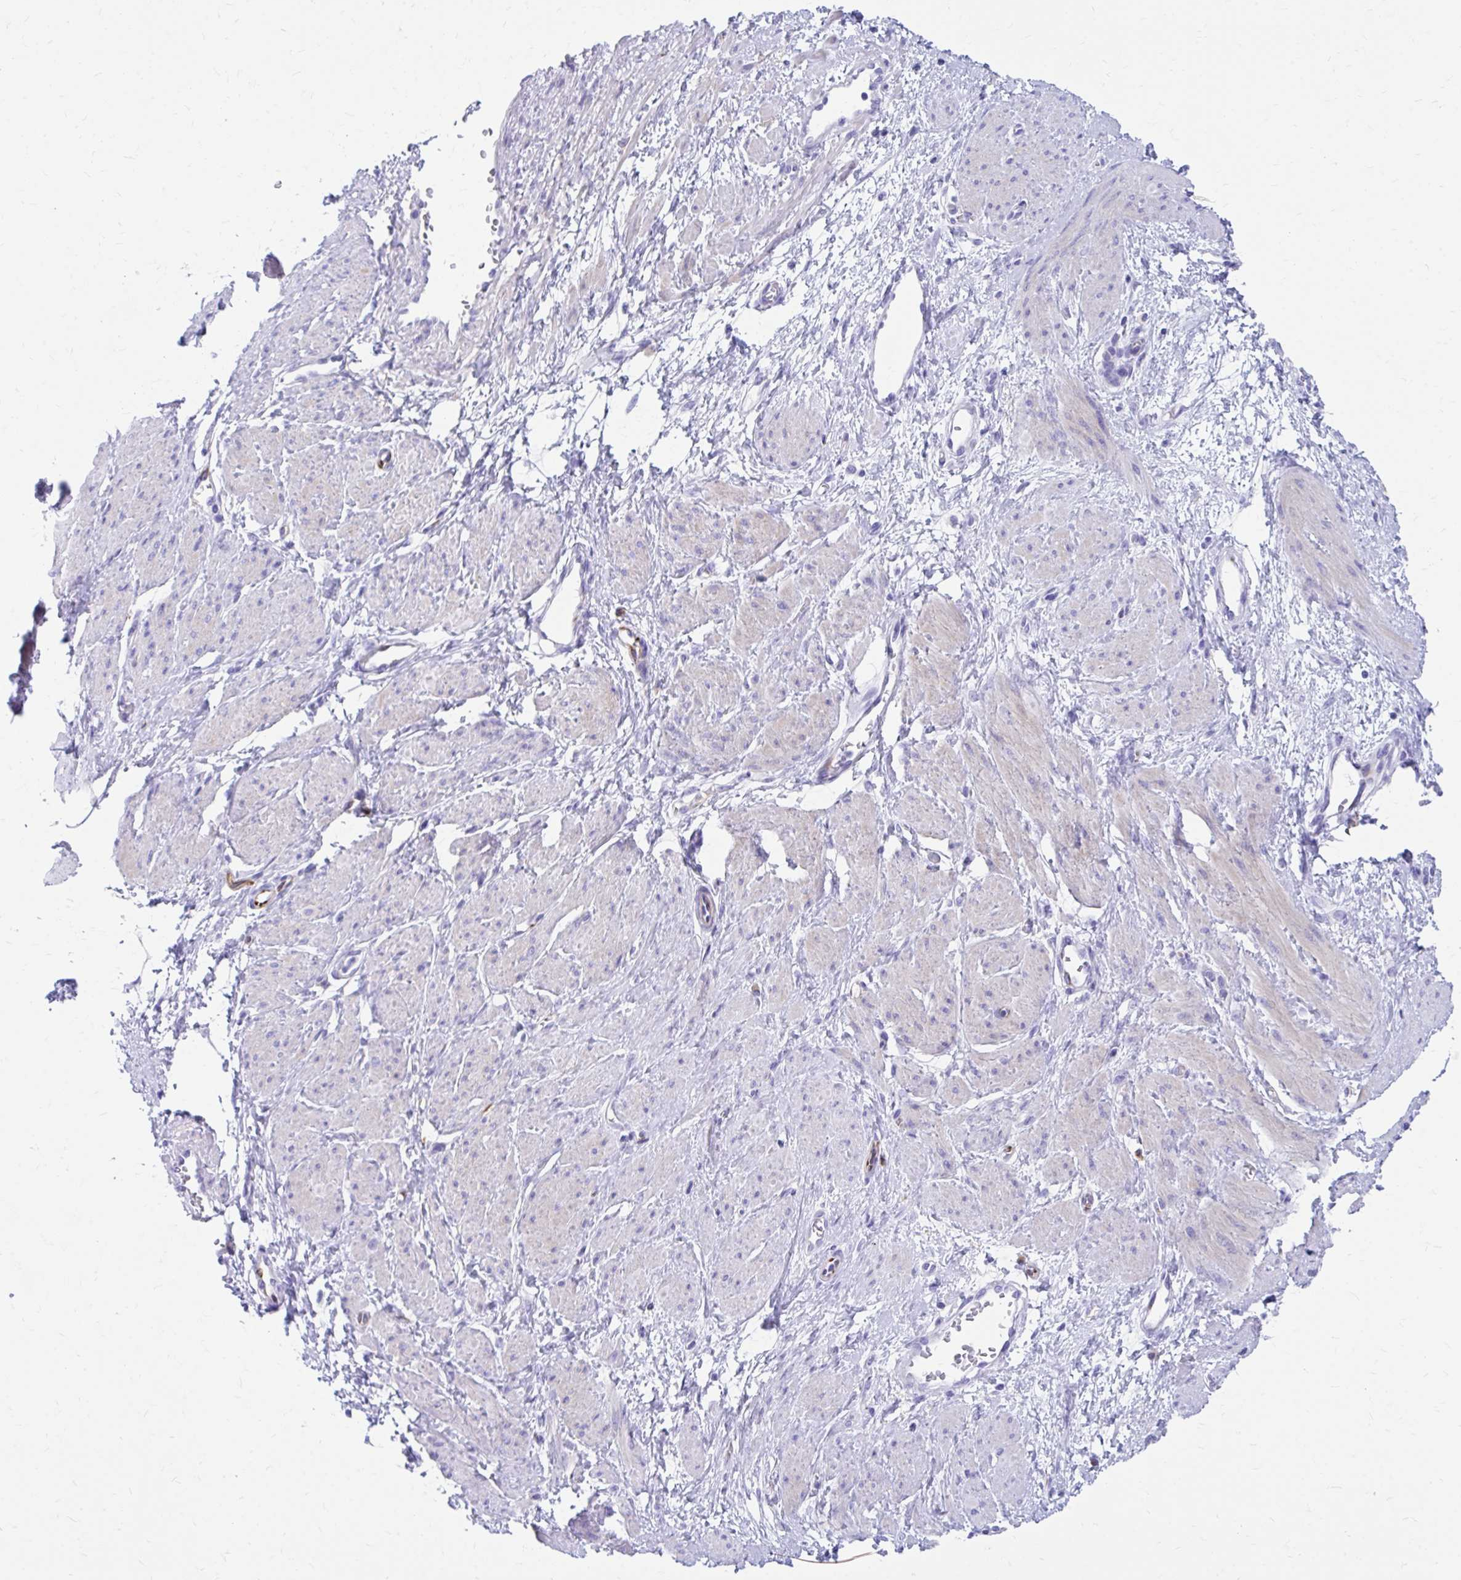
{"staining": {"intensity": "negative", "quantity": "none", "location": "none"}, "tissue": "smooth muscle", "cell_type": "Smooth muscle cells", "image_type": "normal", "snomed": [{"axis": "morphology", "description": "Normal tissue, NOS"}, {"axis": "topography", "description": "Smooth muscle"}, {"axis": "topography", "description": "Uterus"}], "caption": "There is no significant positivity in smooth muscle cells of smooth muscle. (Stains: DAB immunohistochemistry (IHC) with hematoxylin counter stain, Microscopy: brightfield microscopy at high magnification).", "gene": "ZNF699", "patient": {"sex": "female", "age": 39}}